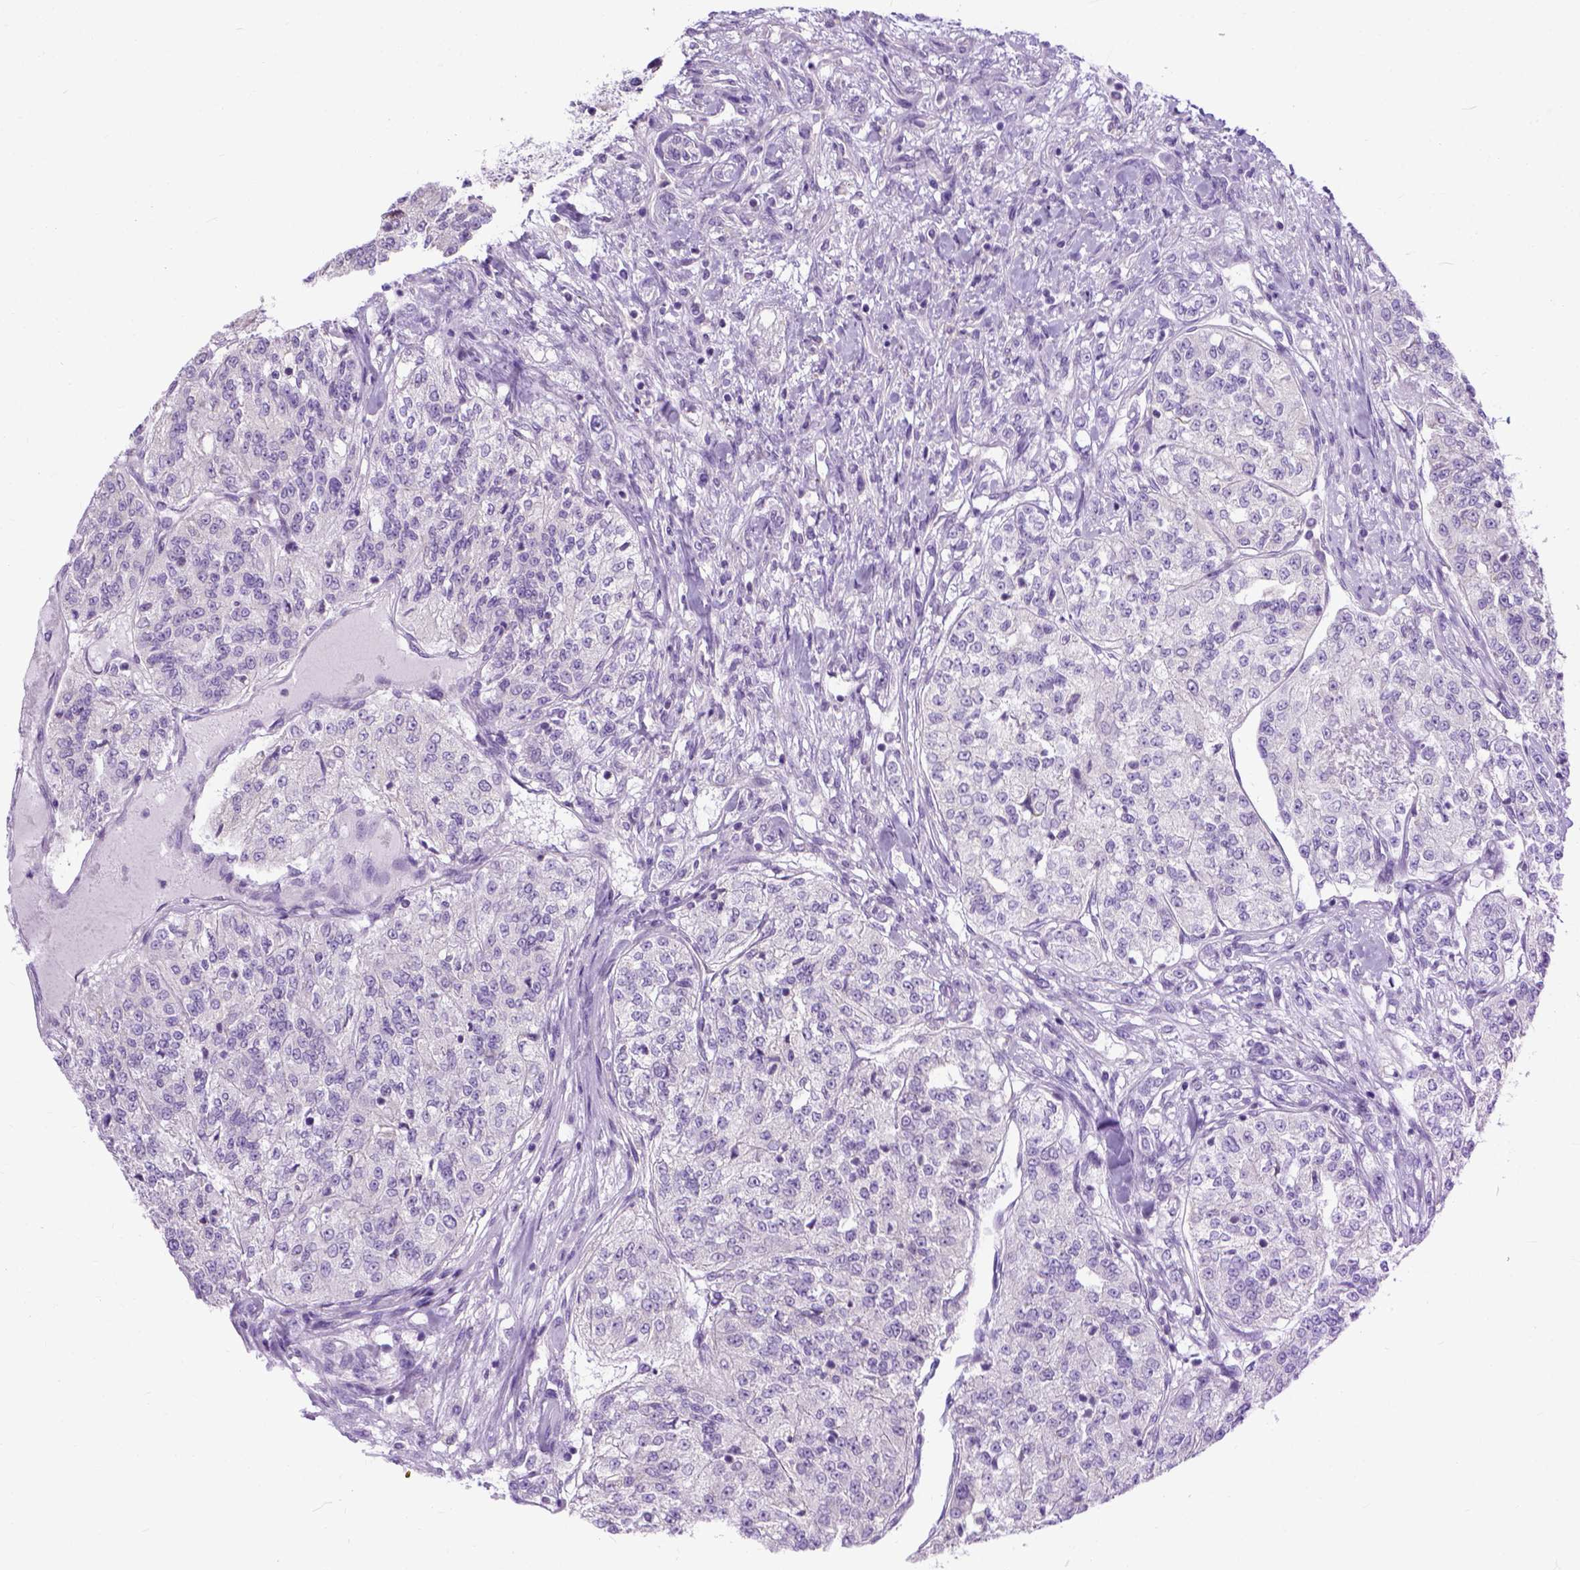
{"staining": {"intensity": "negative", "quantity": "none", "location": "none"}, "tissue": "renal cancer", "cell_type": "Tumor cells", "image_type": "cancer", "snomed": [{"axis": "morphology", "description": "Adenocarcinoma, NOS"}, {"axis": "topography", "description": "Kidney"}], "caption": "Renal adenocarcinoma was stained to show a protein in brown. There is no significant positivity in tumor cells.", "gene": "ODAD3", "patient": {"sex": "female", "age": 63}}